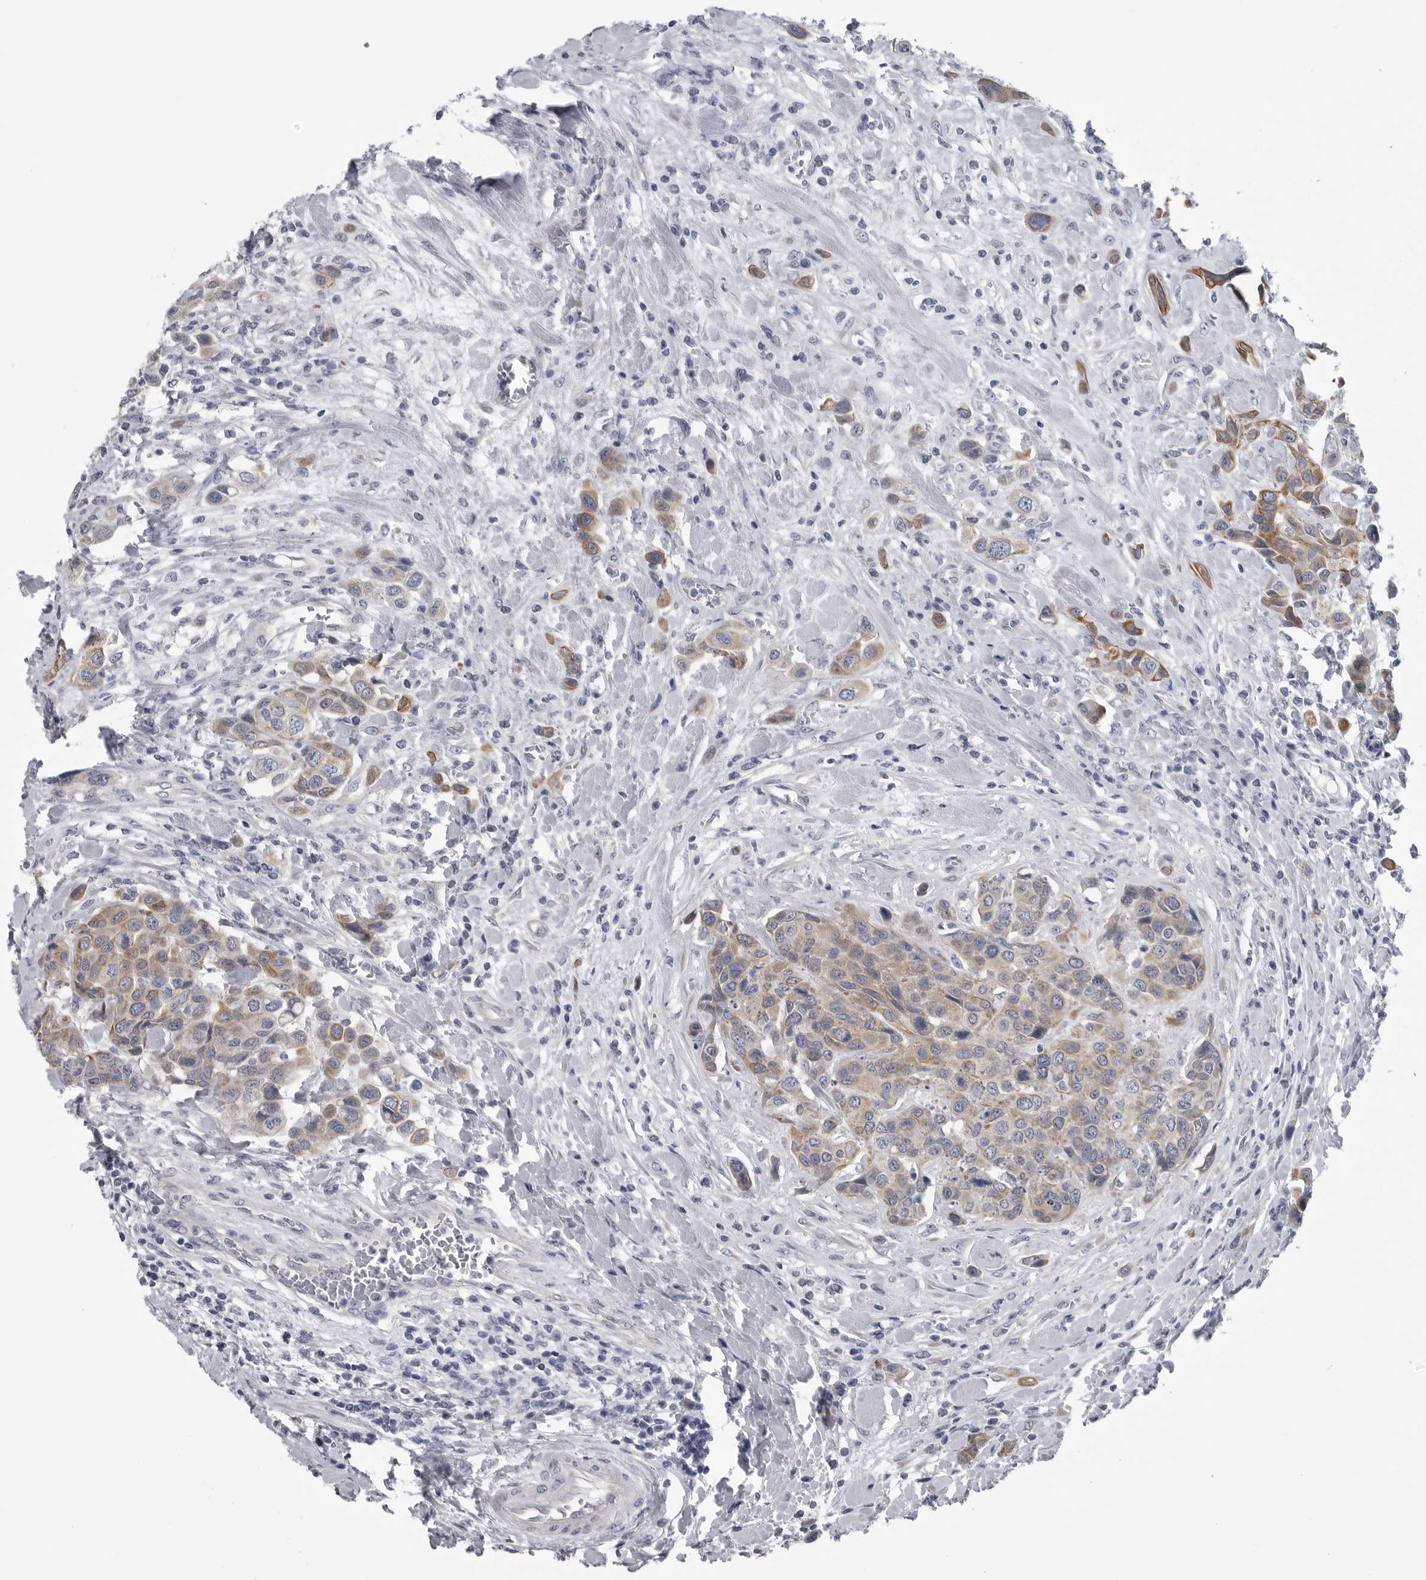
{"staining": {"intensity": "weak", "quantity": ">75%", "location": "cytoplasmic/membranous"}, "tissue": "urothelial cancer", "cell_type": "Tumor cells", "image_type": "cancer", "snomed": [{"axis": "morphology", "description": "Urothelial carcinoma, High grade"}, {"axis": "topography", "description": "Urinary bladder"}], "caption": "Immunohistochemistry (IHC) photomicrograph of neoplastic tissue: urothelial cancer stained using immunohistochemistry (IHC) exhibits low levels of weak protein expression localized specifically in the cytoplasmic/membranous of tumor cells, appearing as a cytoplasmic/membranous brown color.", "gene": "MYOC", "patient": {"sex": "male", "age": 50}}